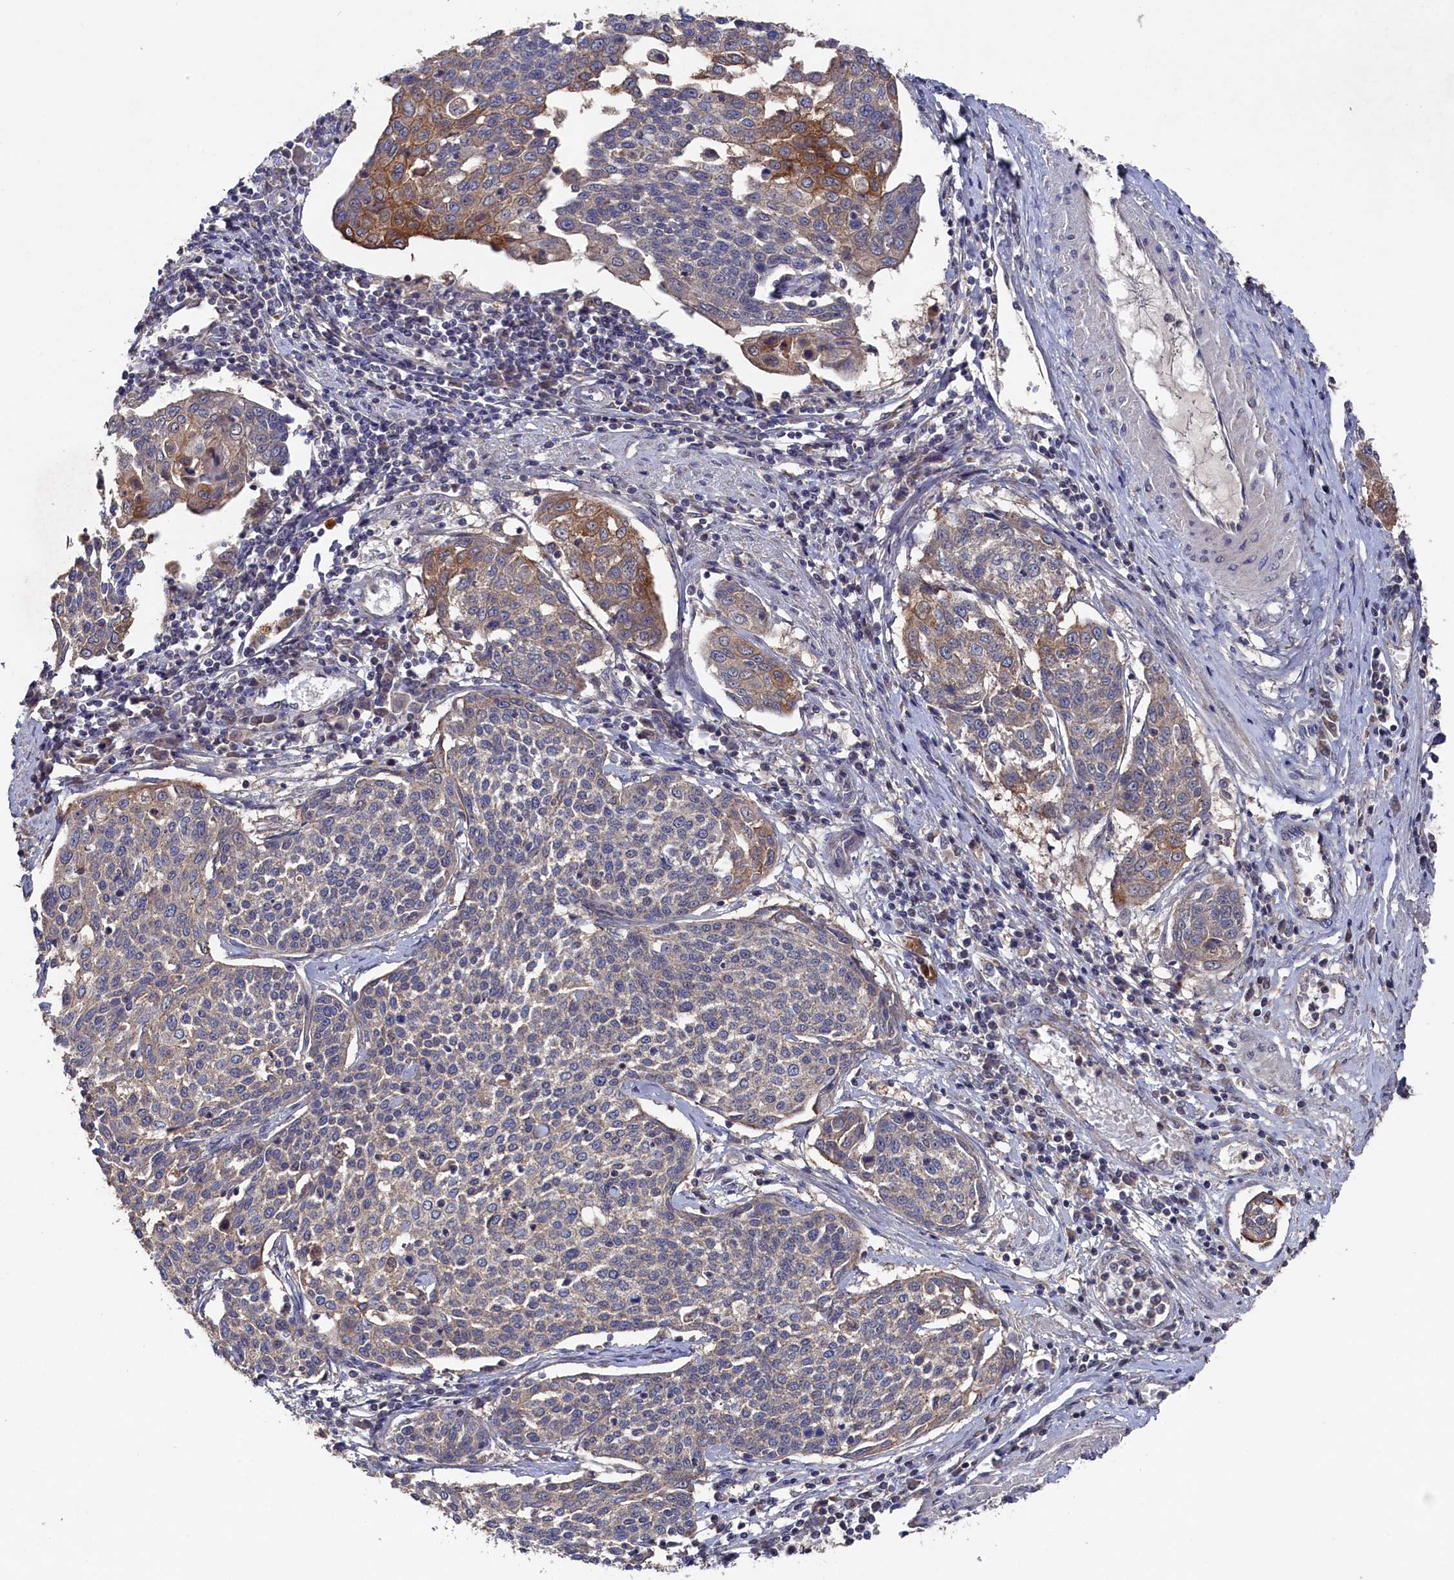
{"staining": {"intensity": "moderate", "quantity": "<25%", "location": "cytoplasmic/membranous"}, "tissue": "cervical cancer", "cell_type": "Tumor cells", "image_type": "cancer", "snomed": [{"axis": "morphology", "description": "Squamous cell carcinoma, NOS"}, {"axis": "topography", "description": "Cervix"}], "caption": "Brown immunohistochemical staining in human cervical cancer shows moderate cytoplasmic/membranous staining in about <25% of tumor cells. (Brightfield microscopy of DAB IHC at high magnification).", "gene": "TMC5", "patient": {"sex": "female", "age": 34}}